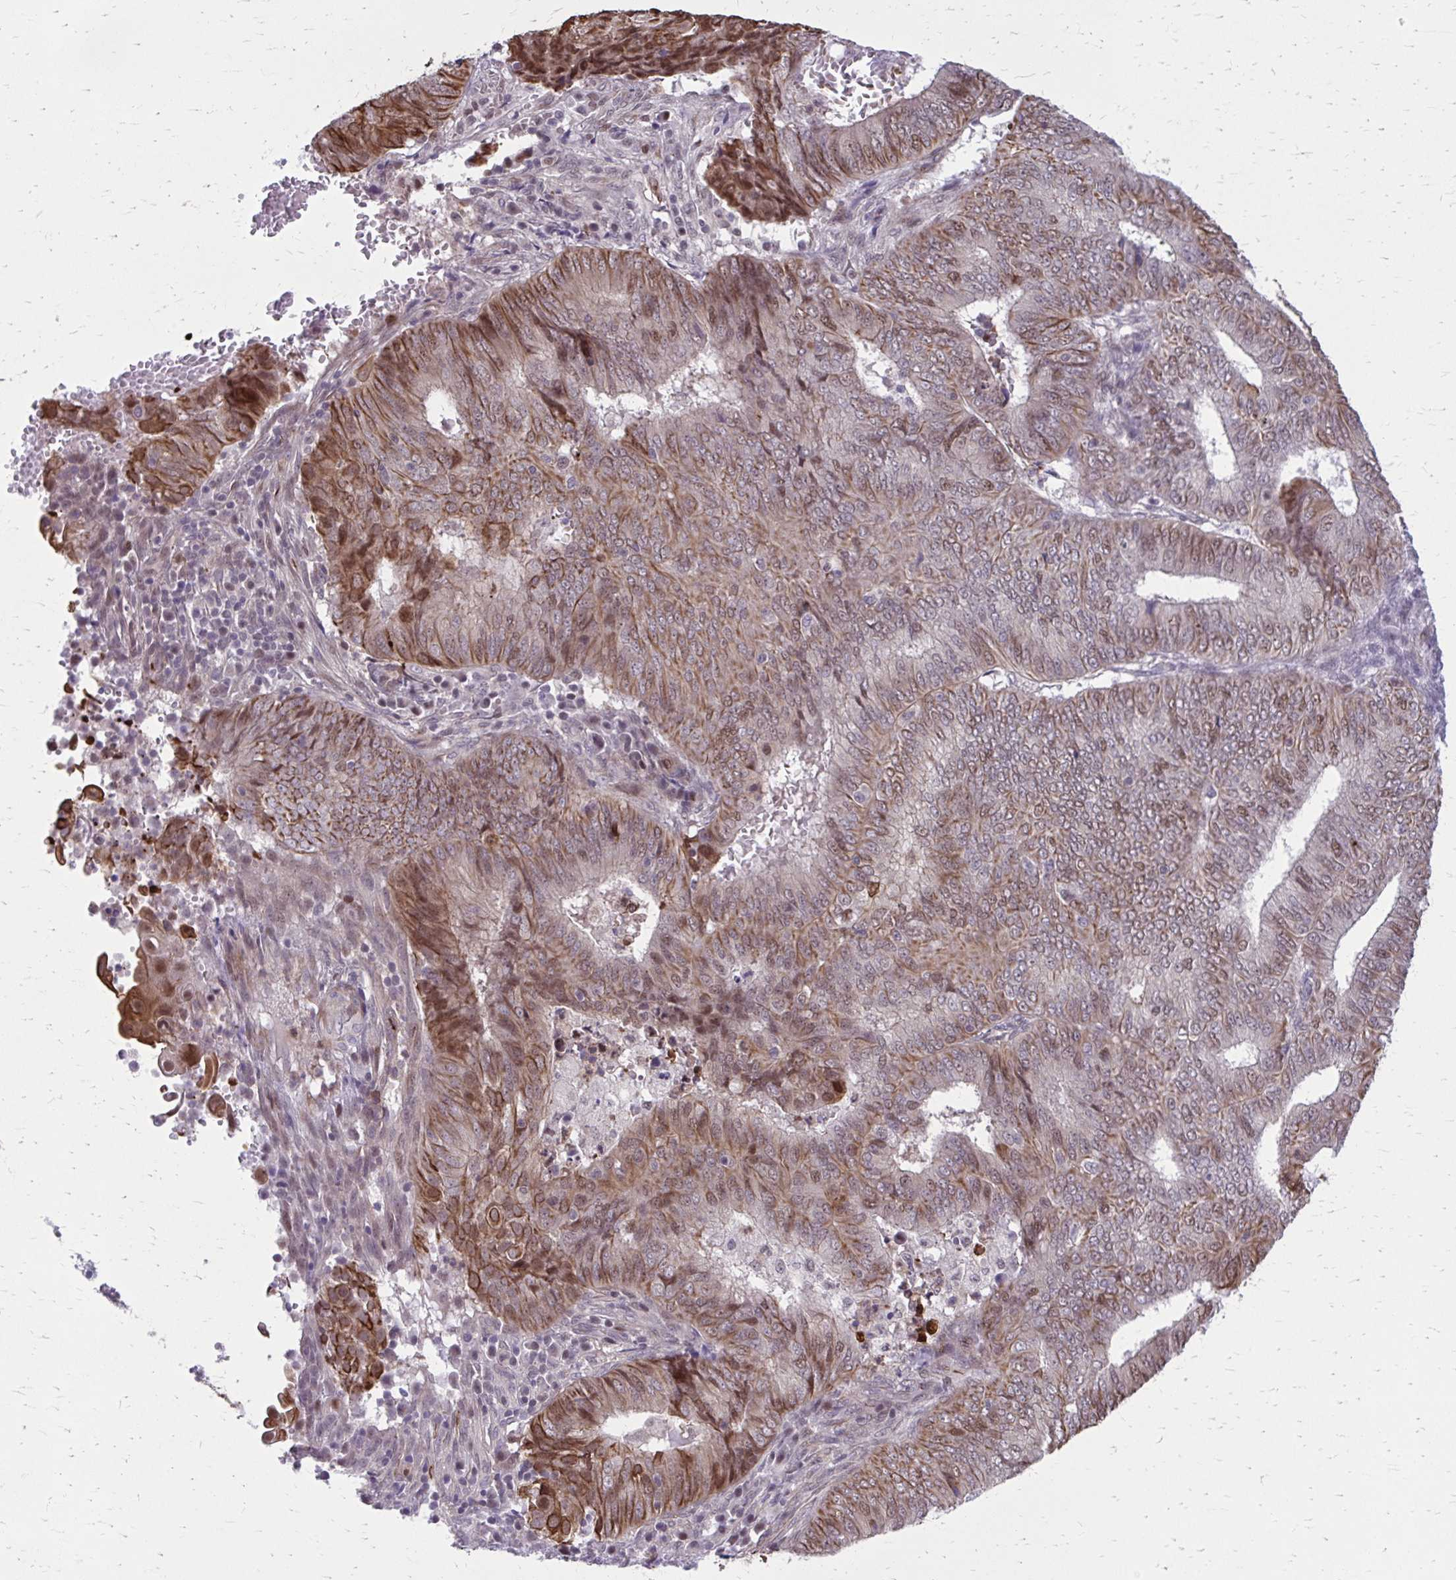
{"staining": {"intensity": "strong", "quantity": "25%-75%", "location": "cytoplasmic/membranous,nuclear"}, "tissue": "endometrial cancer", "cell_type": "Tumor cells", "image_type": "cancer", "snomed": [{"axis": "morphology", "description": "Adenocarcinoma, NOS"}, {"axis": "topography", "description": "Endometrium"}], "caption": "Immunohistochemistry of adenocarcinoma (endometrial) demonstrates high levels of strong cytoplasmic/membranous and nuclear expression in approximately 25%-75% of tumor cells. The protein of interest is shown in brown color, while the nuclei are stained blue.", "gene": "ANKRD30B", "patient": {"sex": "female", "age": 62}}